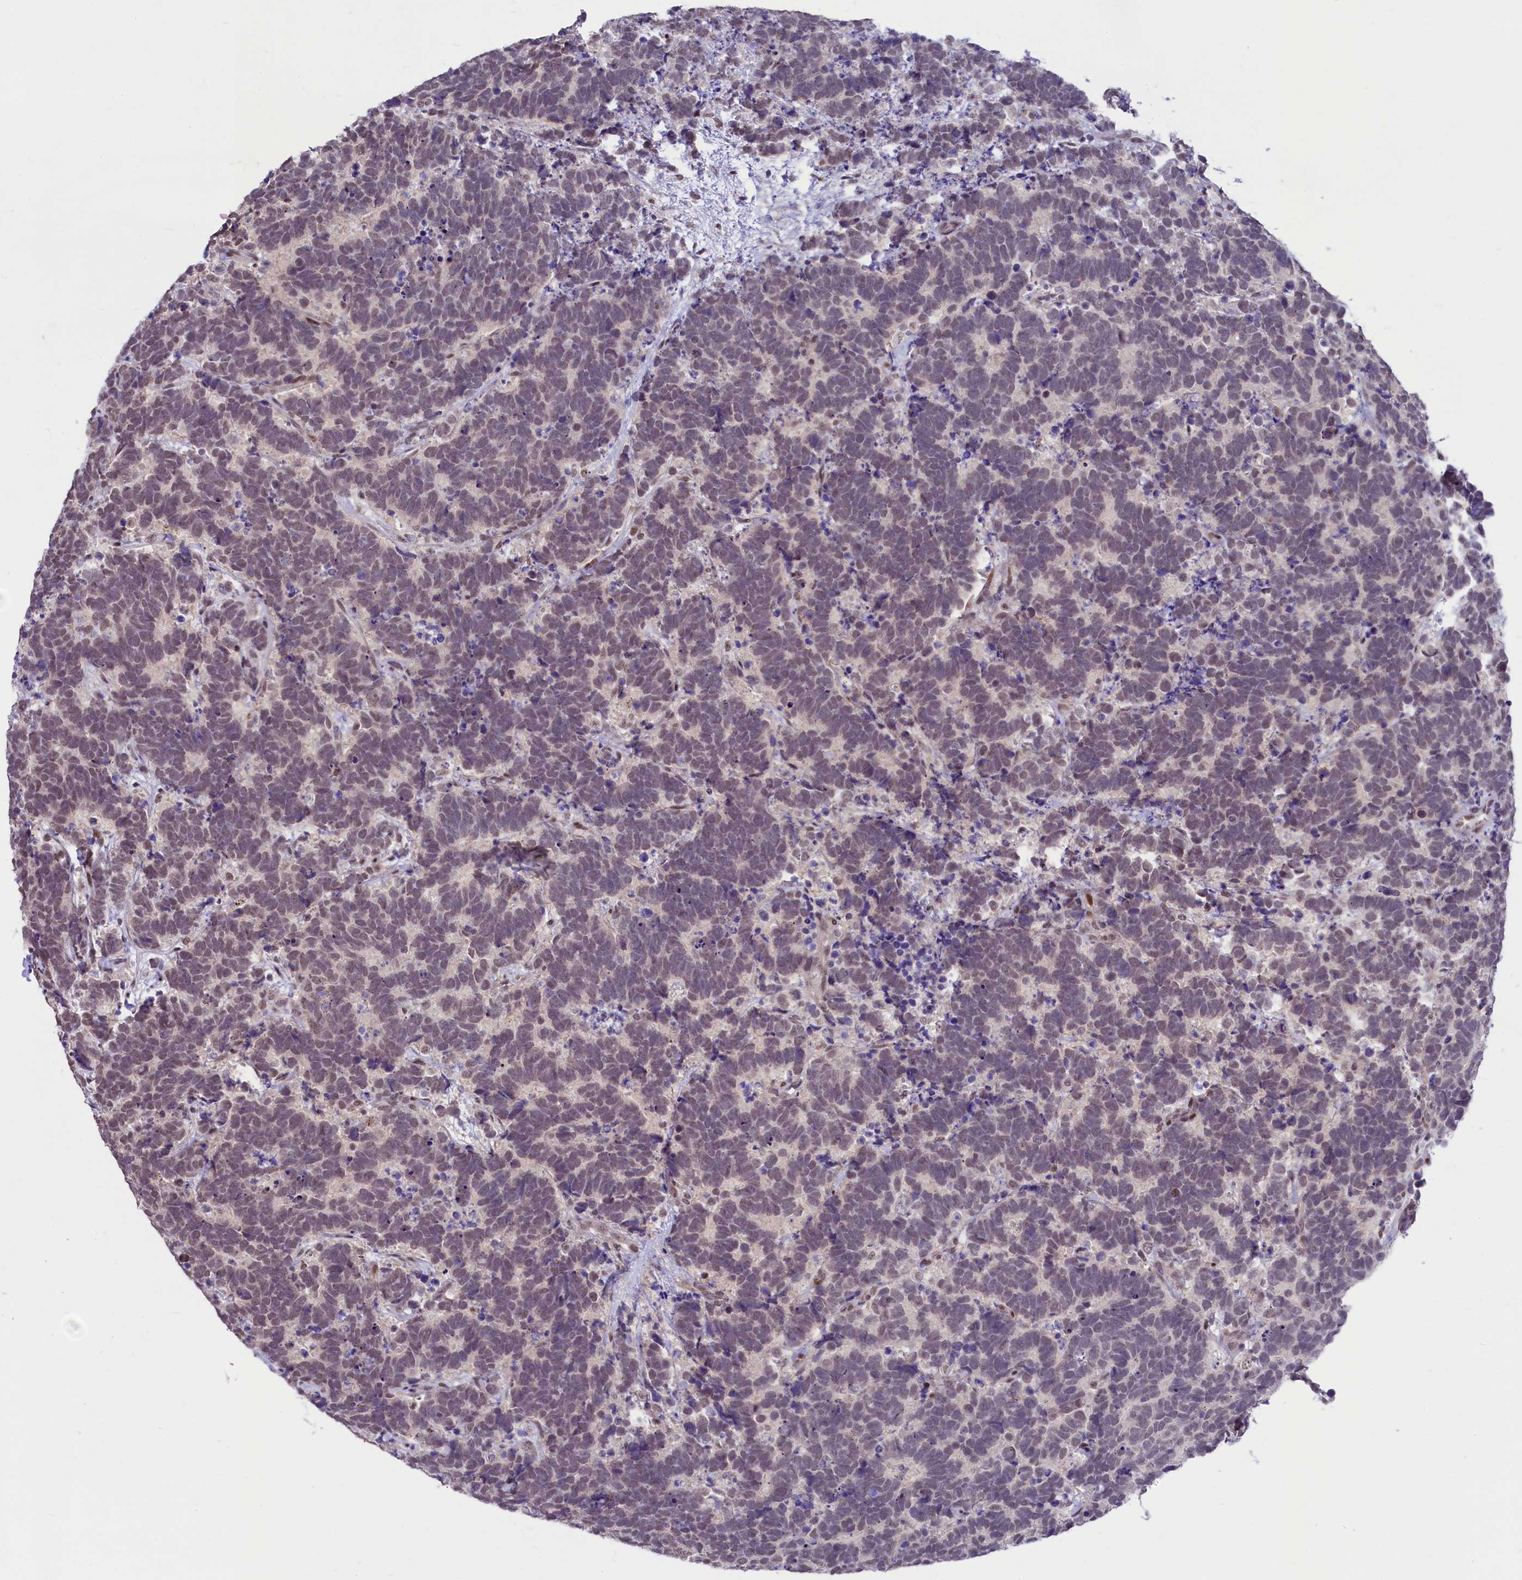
{"staining": {"intensity": "weak", "quantity": "<25%", "location": "nuclear"}, "tissue": "carcinoid", "cell_type": "Tumor cells", "image_type": "cancer", "snomed": [{"axis": "morphology", "description": "Carcinoma, NOS"}, {"axis": "morphology", "description": "Carcinoid, malignant, NOS"}, {"axis": "topography", "description": "Urinary bladder"}], "caption": "Tumor cells are negative for protein expression in human carcinoid.", "gene": "ANKS3", "patient": {"sex": "male", "age": 57}}